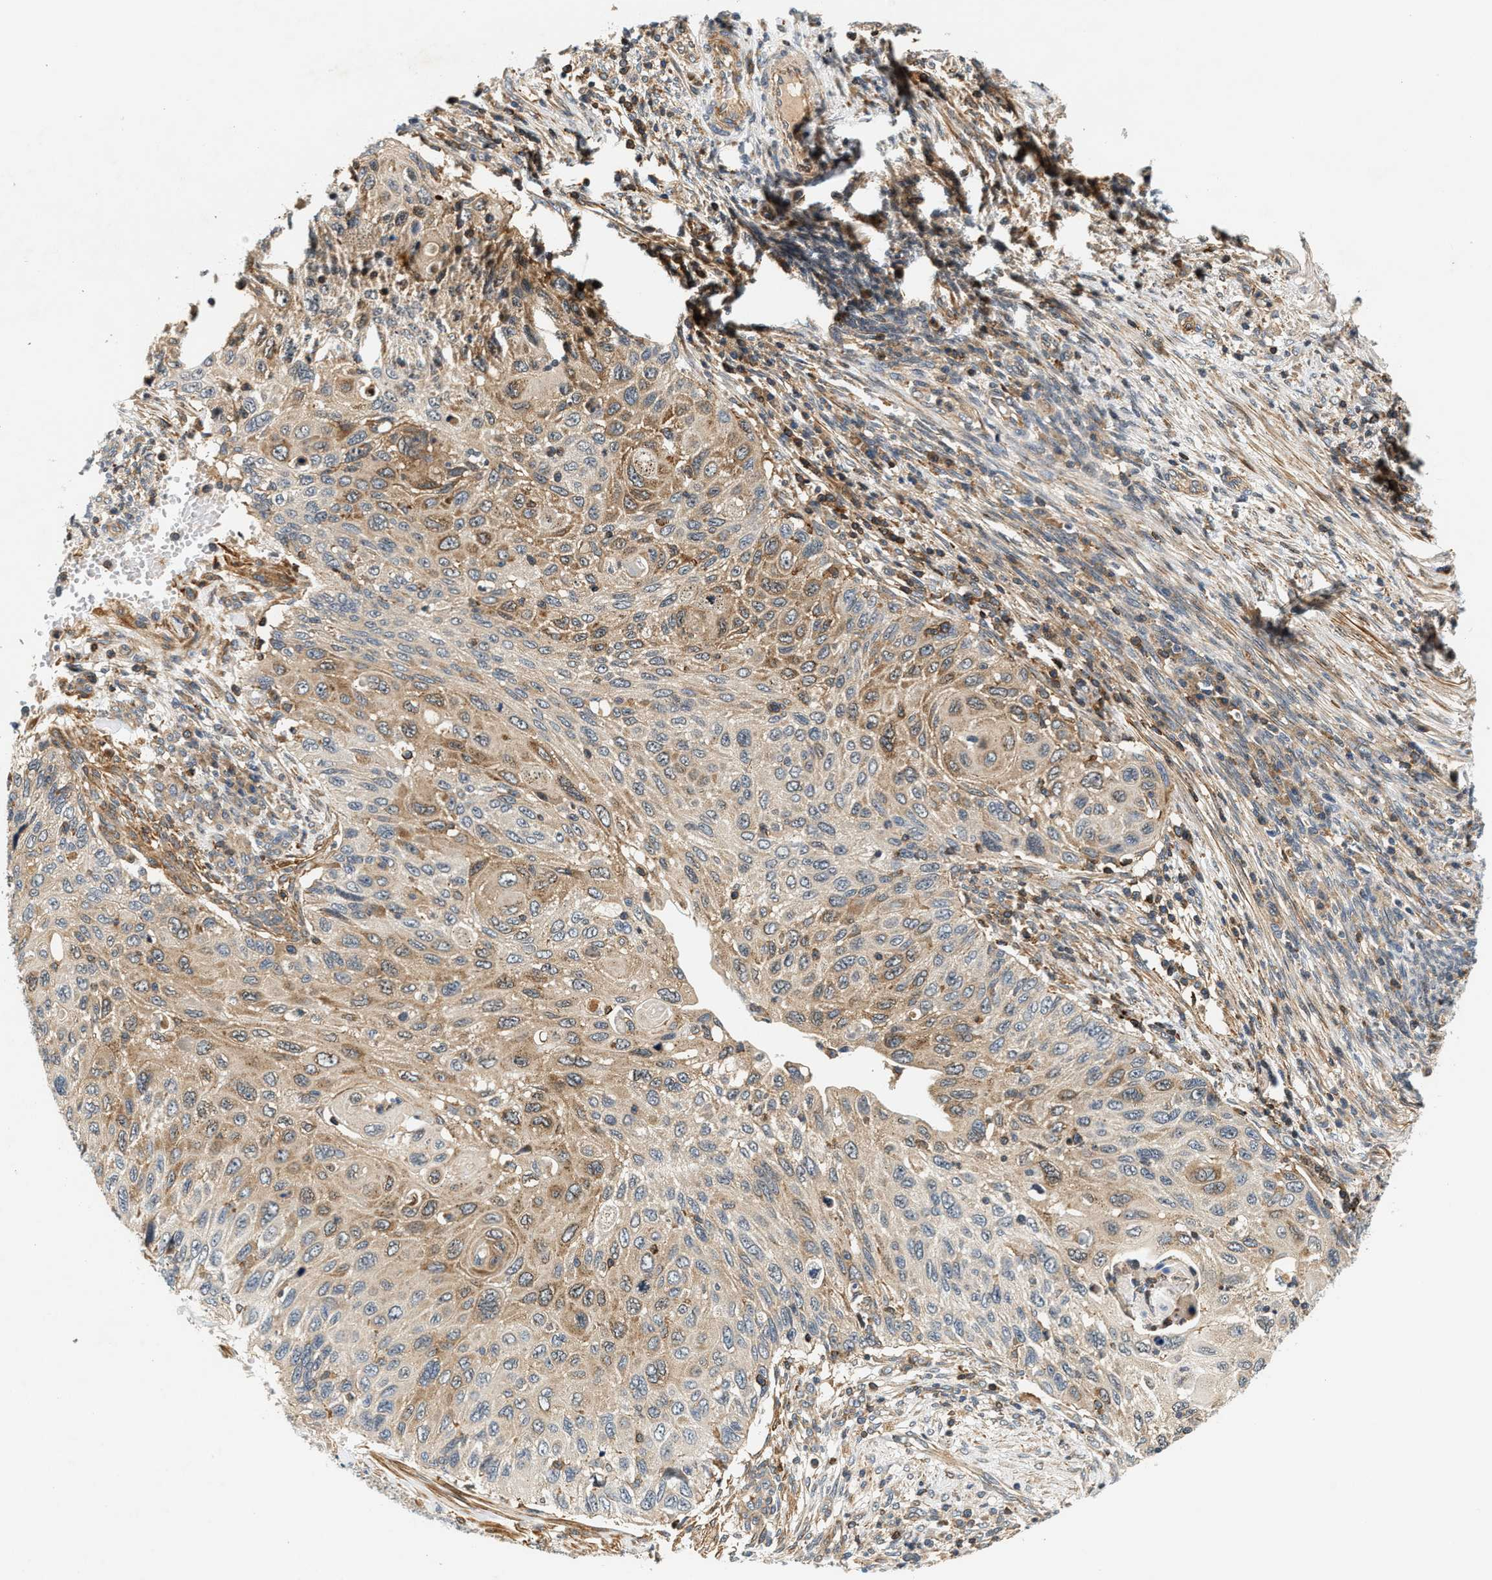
{"staining": {"intensity": "moderate", "quantity": ">75%", "location": "cytoplasmic/membranous"}, "tissue": "cervical cancer", "cell_type": "Tumor cells", "image_type": "cancer", "snomed": [{"axis": "morphology", "description": "Squamous cell carcinoma, NOS"}, {"axis": "topography", "description": "Cervix"}], "caption": "IHC micrograph of human cervical cancer stained for a protein (brown), which demonstrates medium levels of moderate cytoplasmic/membranous positivity in approximately >75% of tumor cells.", "gene": "SAMD9", "patient": {"sex": "female", "age": 70}}